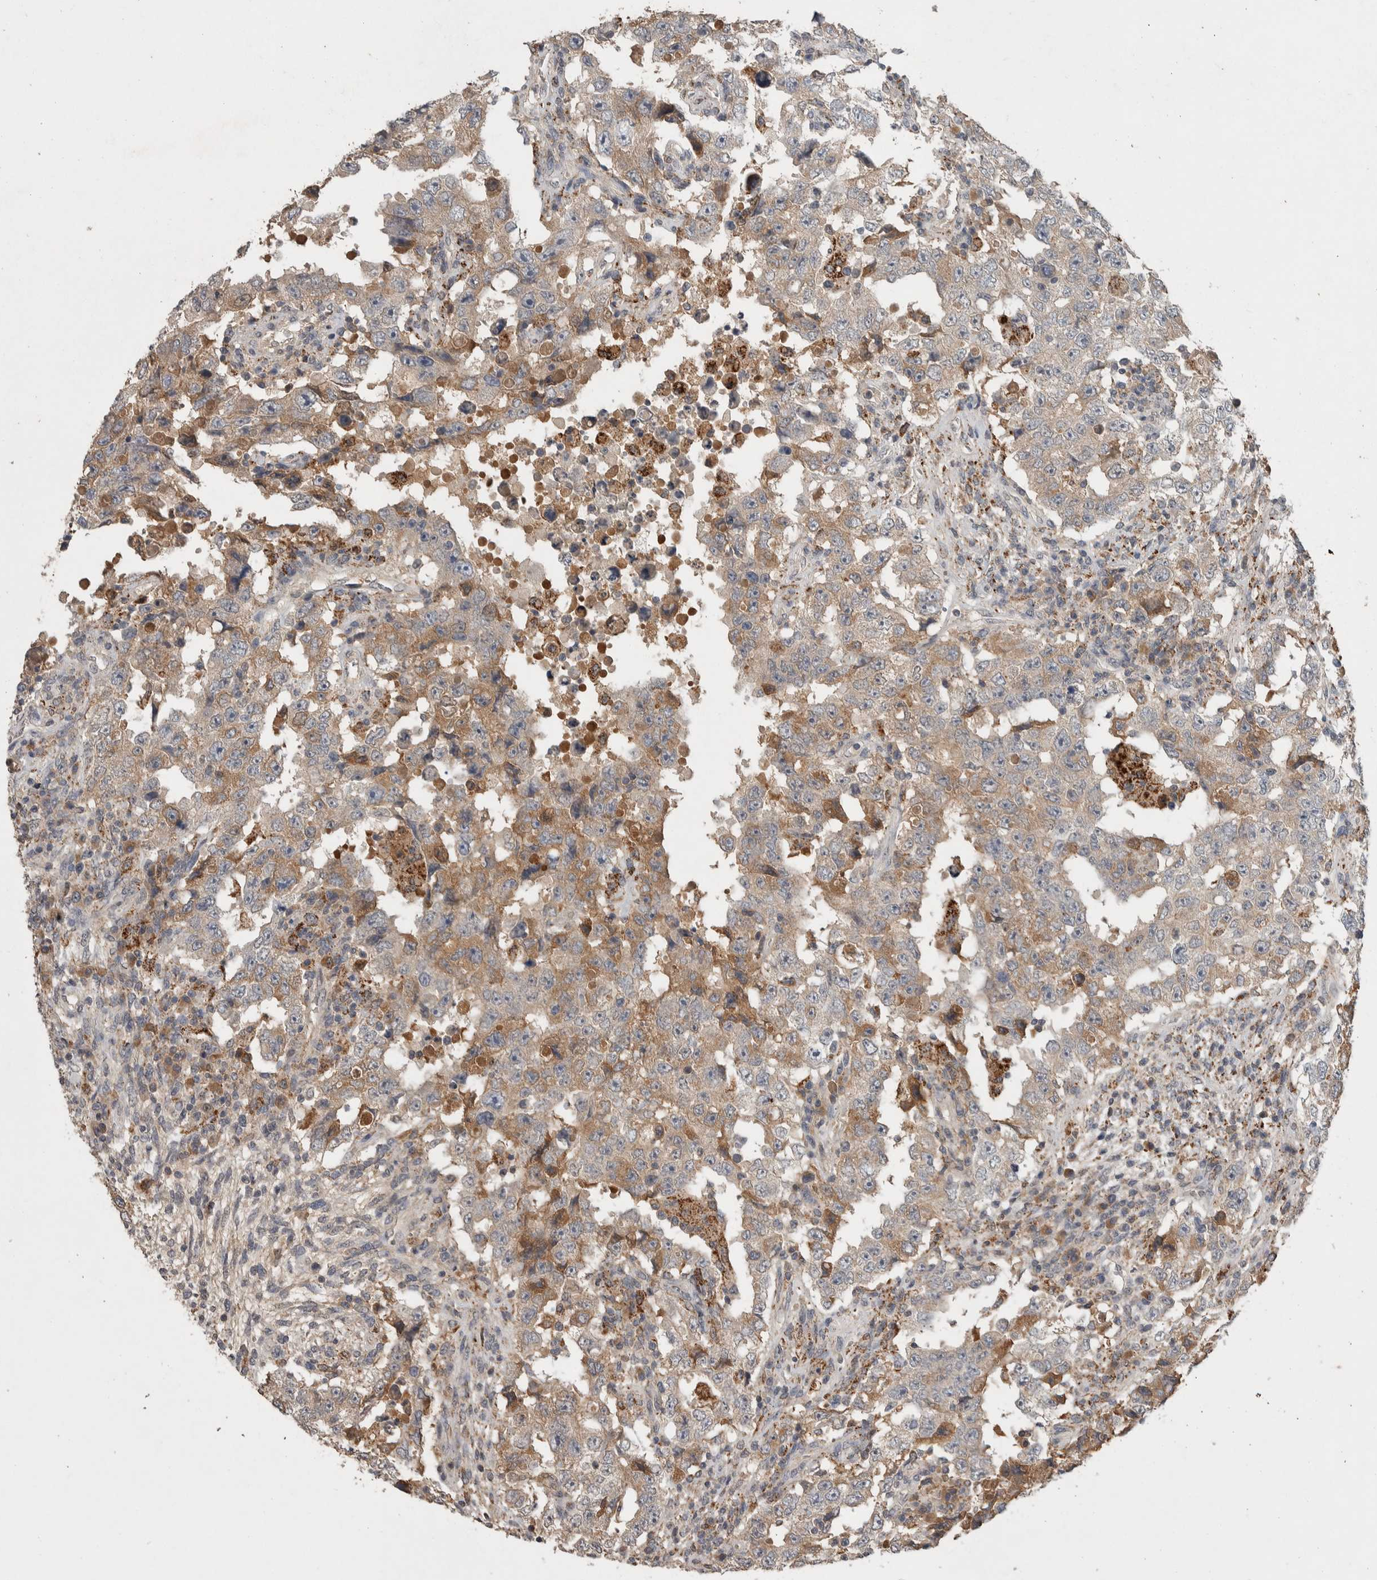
{"staining": {"intensity": "moderate", "quantity": "<25%", "location": "cytoplasmic/membranous"}, "tissue": "testis cancer", "cell_type": "Tumor cells", "image_type": "cancer", "snomed": [{"axis": "morphology", "description": "Carcinoma, Embryonal, NOS"}, {"axis": "topography", "description": "Testis"}], "caption": "High-magnification brightfield microscopy of testis cancer stained with DAB (brown) and counterstained with hematoxylin (blue). tumor cells exhibit moderate cytoplasmic/membranous staining is appreciated in about<25% of cells.", "gene": "CHRM3", "patient": {"sex": "male", "age": 26}}